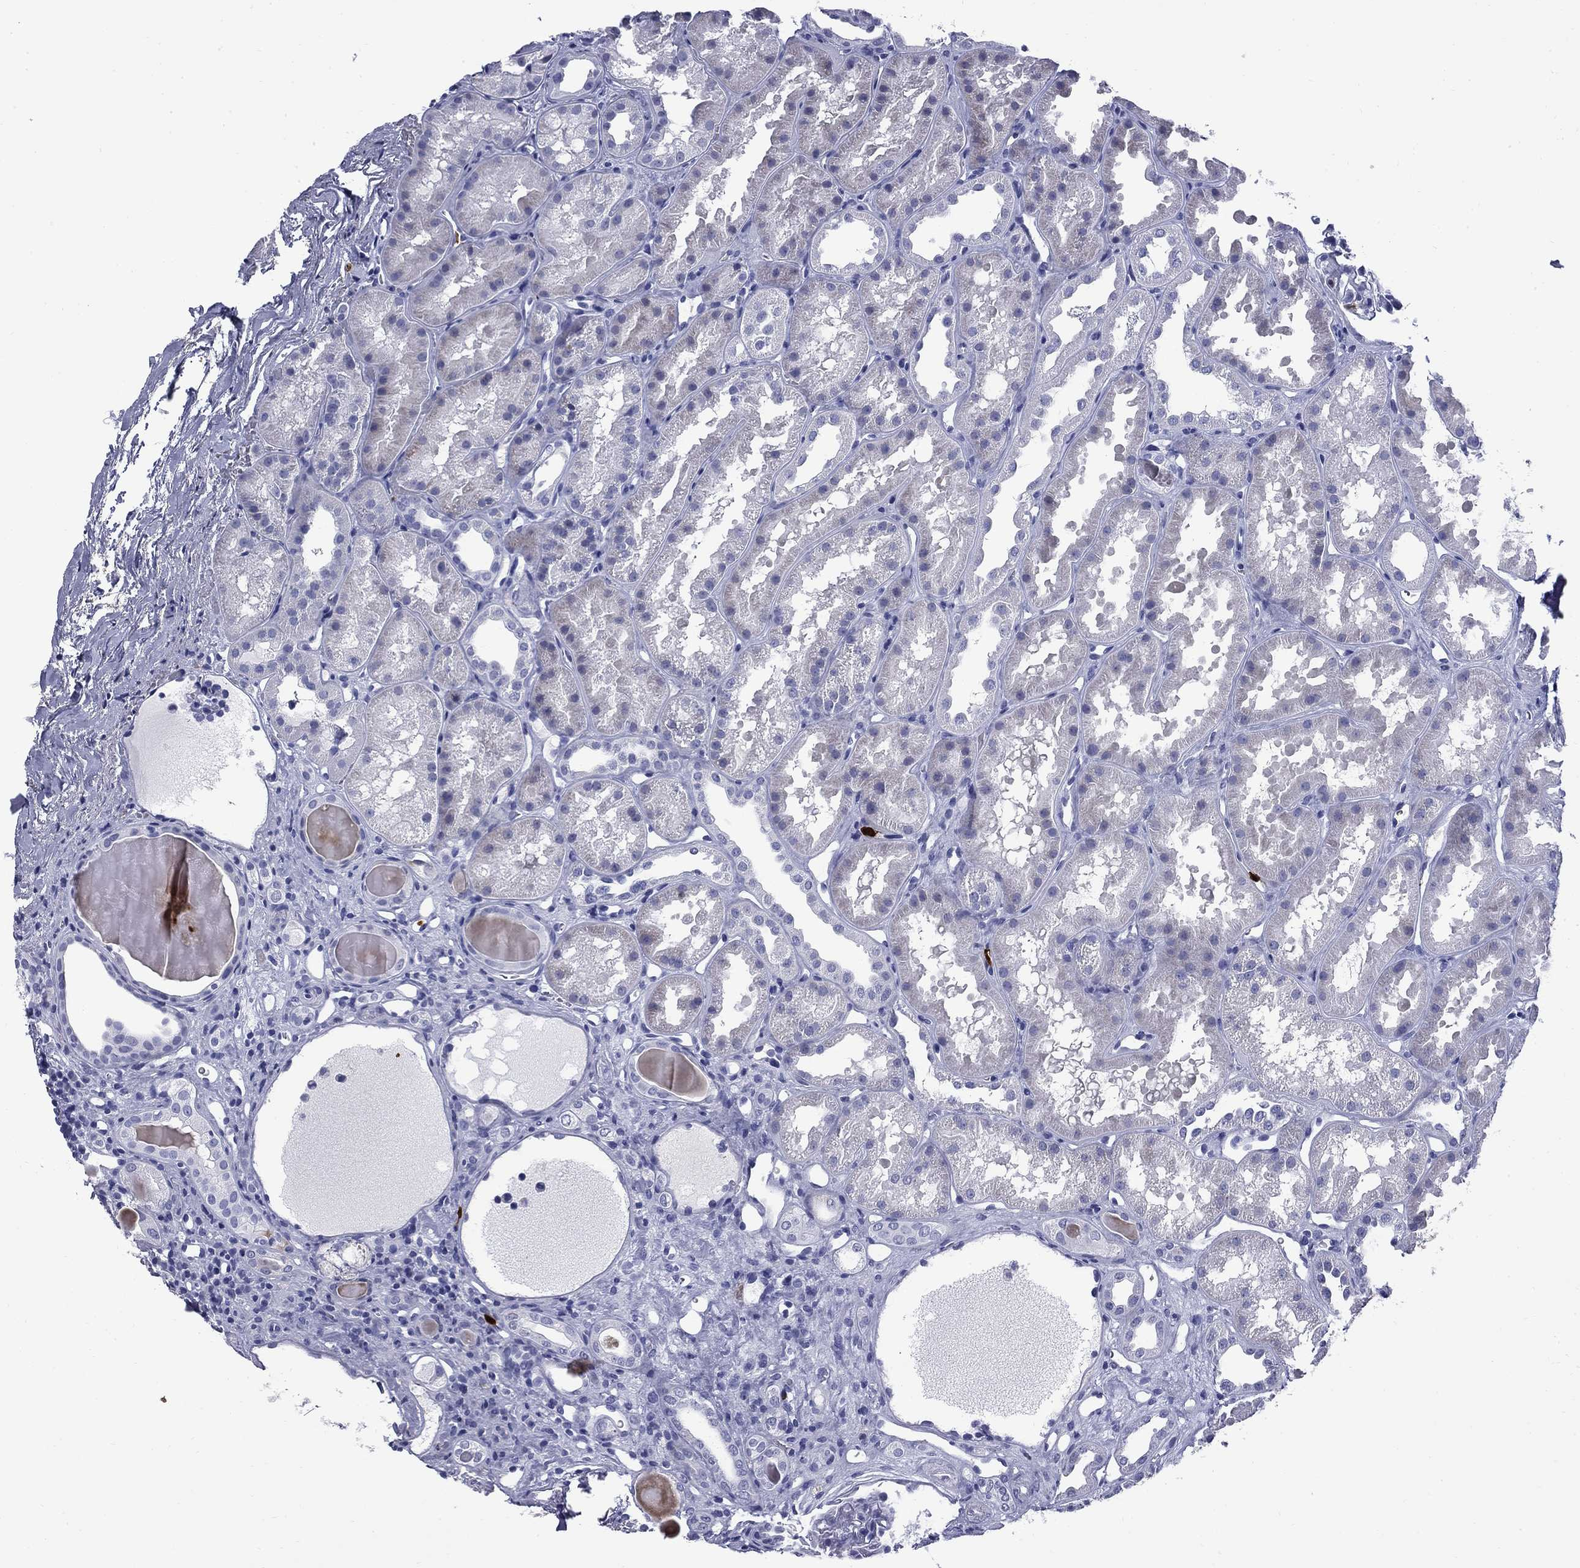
{"staining": {"intensity": "negative", "quantity": "none", "location": "none"}, "tissue": "kidney", "cell_type": "Cells in glomeruli", "image_type": "normal", "snomed": [{"axis": "morphology", "description": "Normal tissue, NOS"}, {"axis": "topography", "description": "Kidney"}], "caption": "High magnification brightfield microscopy of benign kidney stained with DAB (brown) and counterstained with hematoxylin (blue): cells in glomeruli show no significant expression. The staining was performed using DAB (3,3'-diaminobenzidine) to visualize the protein expression in brown, while the nuclei were stained in blue with hematoxylin (Magnification: 20x).", "gene": "TRIM29", "patient": {"sex": "male", "age": 61}}